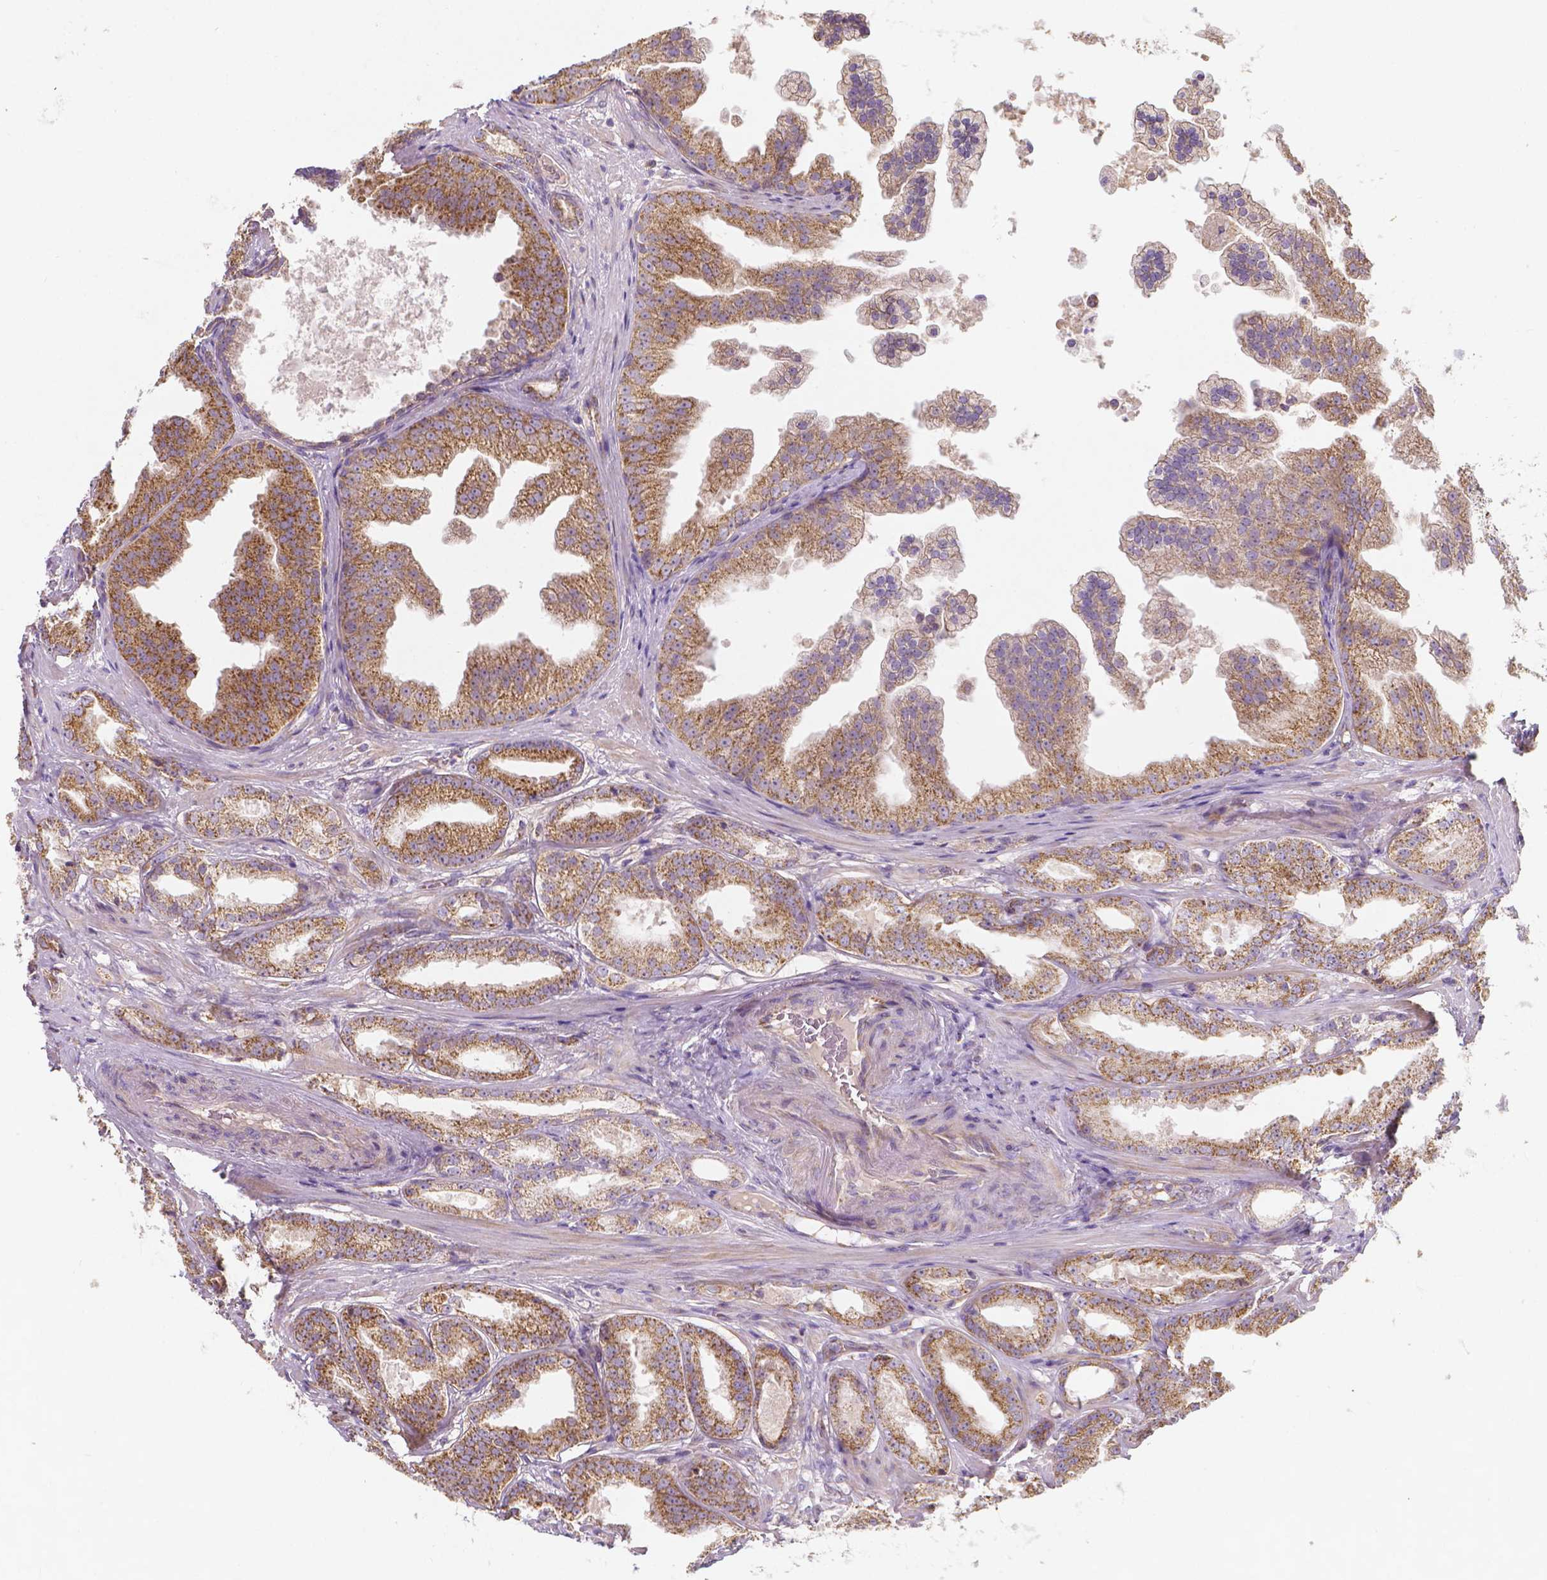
{"staining": {"intensity": "moderate", "quantity": ">75%", "location": "cytoplasmic/membranous"}, "tissue": "prostate cancer", "cell_type": "Tumor cells", "image_type": "cancer", "snomed": [{"axis": "morphology", "description": "Adenocarcinoma, Low grade"}, {"axis": "topography", "description": "Prostate"}], "caption": "Protein expression analysis of human prostate low-grade adenocarcinoma reveals moderate cytoplasmic/membranous expression in approximately >75% of tumor cells. Immunohistochemistry stains the protein in brown and the nuclei are stained blue.", "gene": "SNCAIP", "patient": {"sex": "male", "age": 65}}